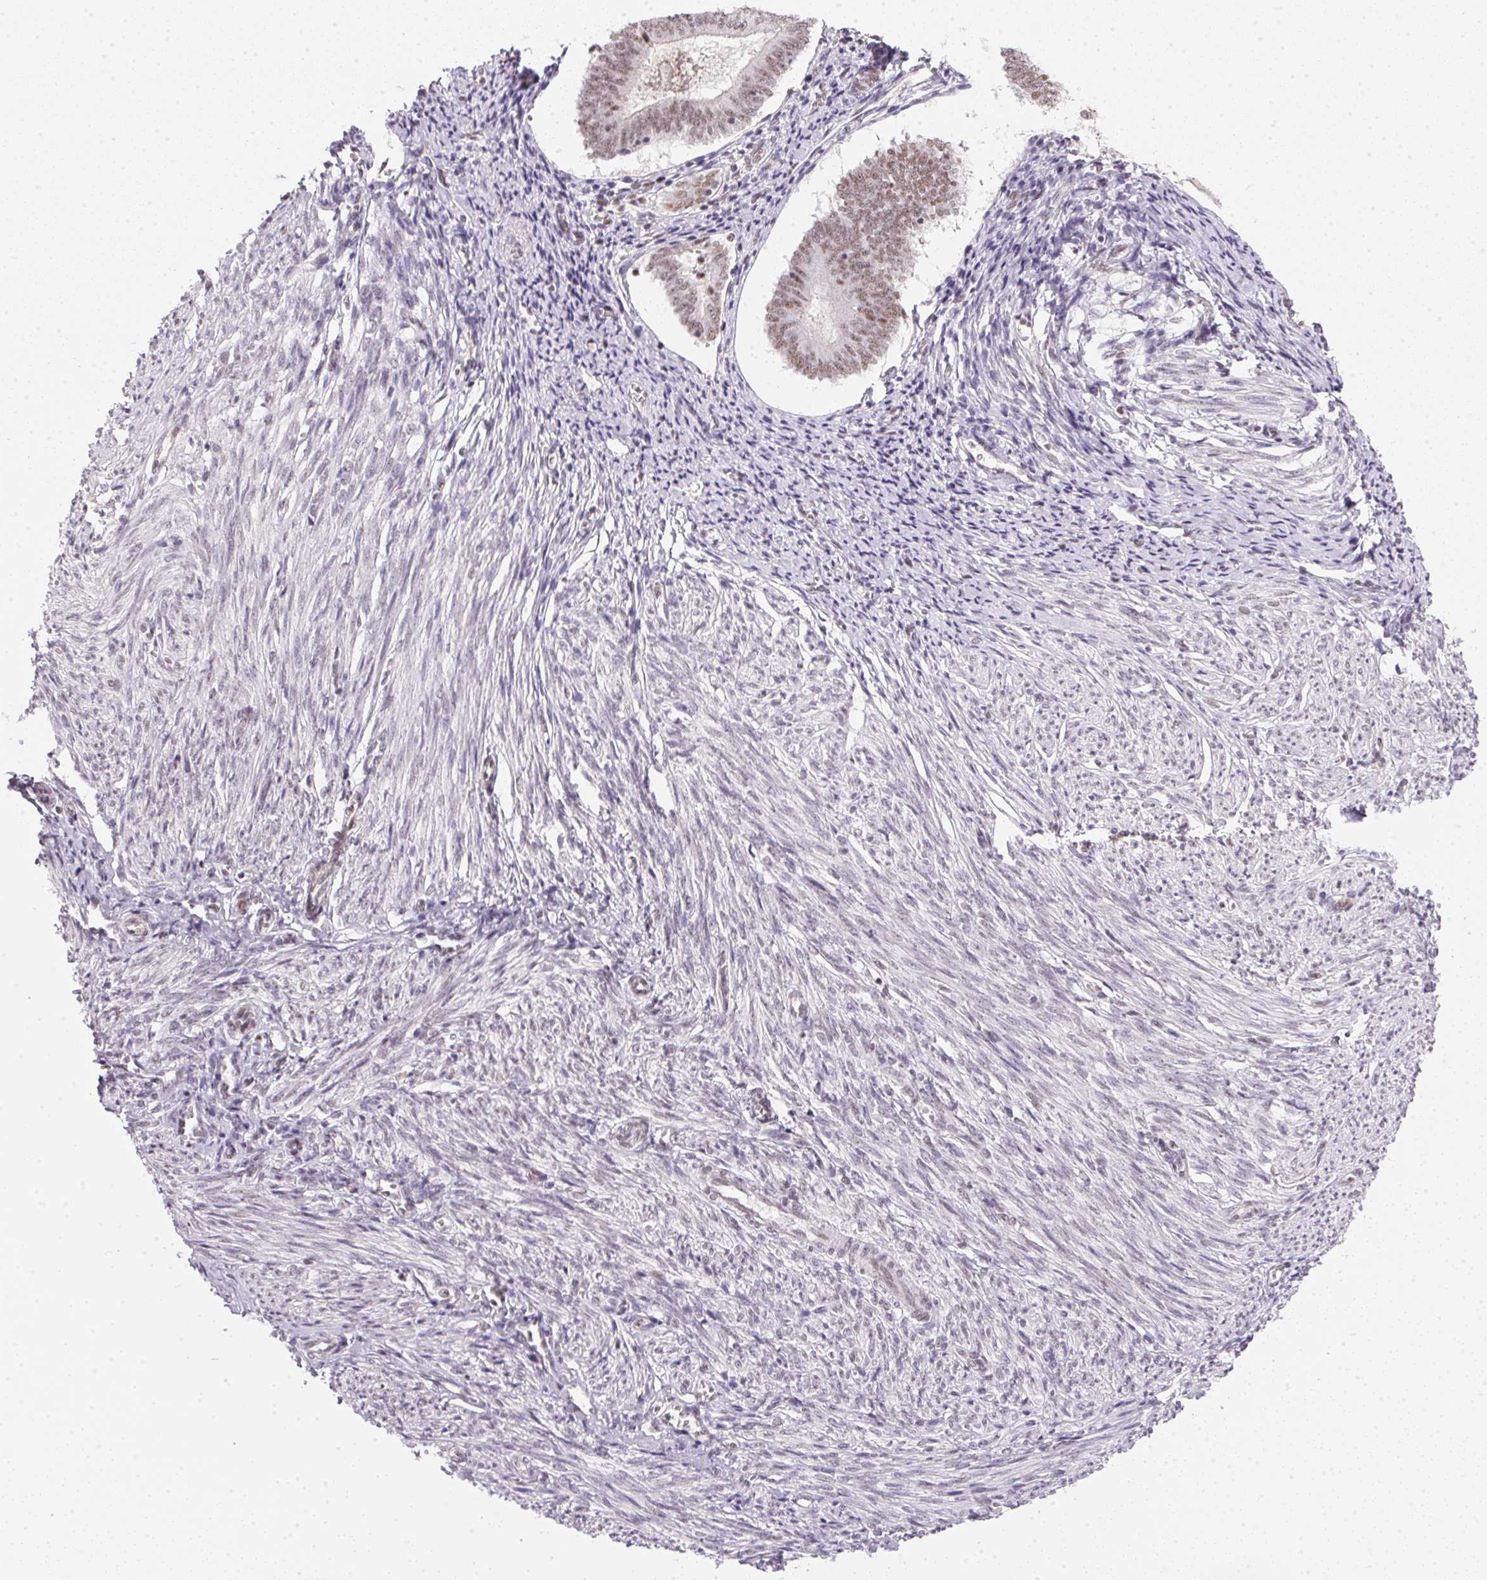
{"staining": {"intensity": "weak", "quantity": "25%-75%", "location": "nuclear"}, "tissue": "endometrium", "cell_type": "Cells in endometrial stroma", "image_type": "normal", "snomed": [{"axis": "morphology", "description": "Normal tissue, NOS"}, {"axis": "topography", "description": "Endometrium"}], "caption": "There is low levels of weak nuclear positivity in cells in endometrial stroma of unremarkable endometrium, as demonstrated by immunohistochemical staining (brown color).", "gene": "SRSF7", "patient": {"sex": "female", "age": 50}}